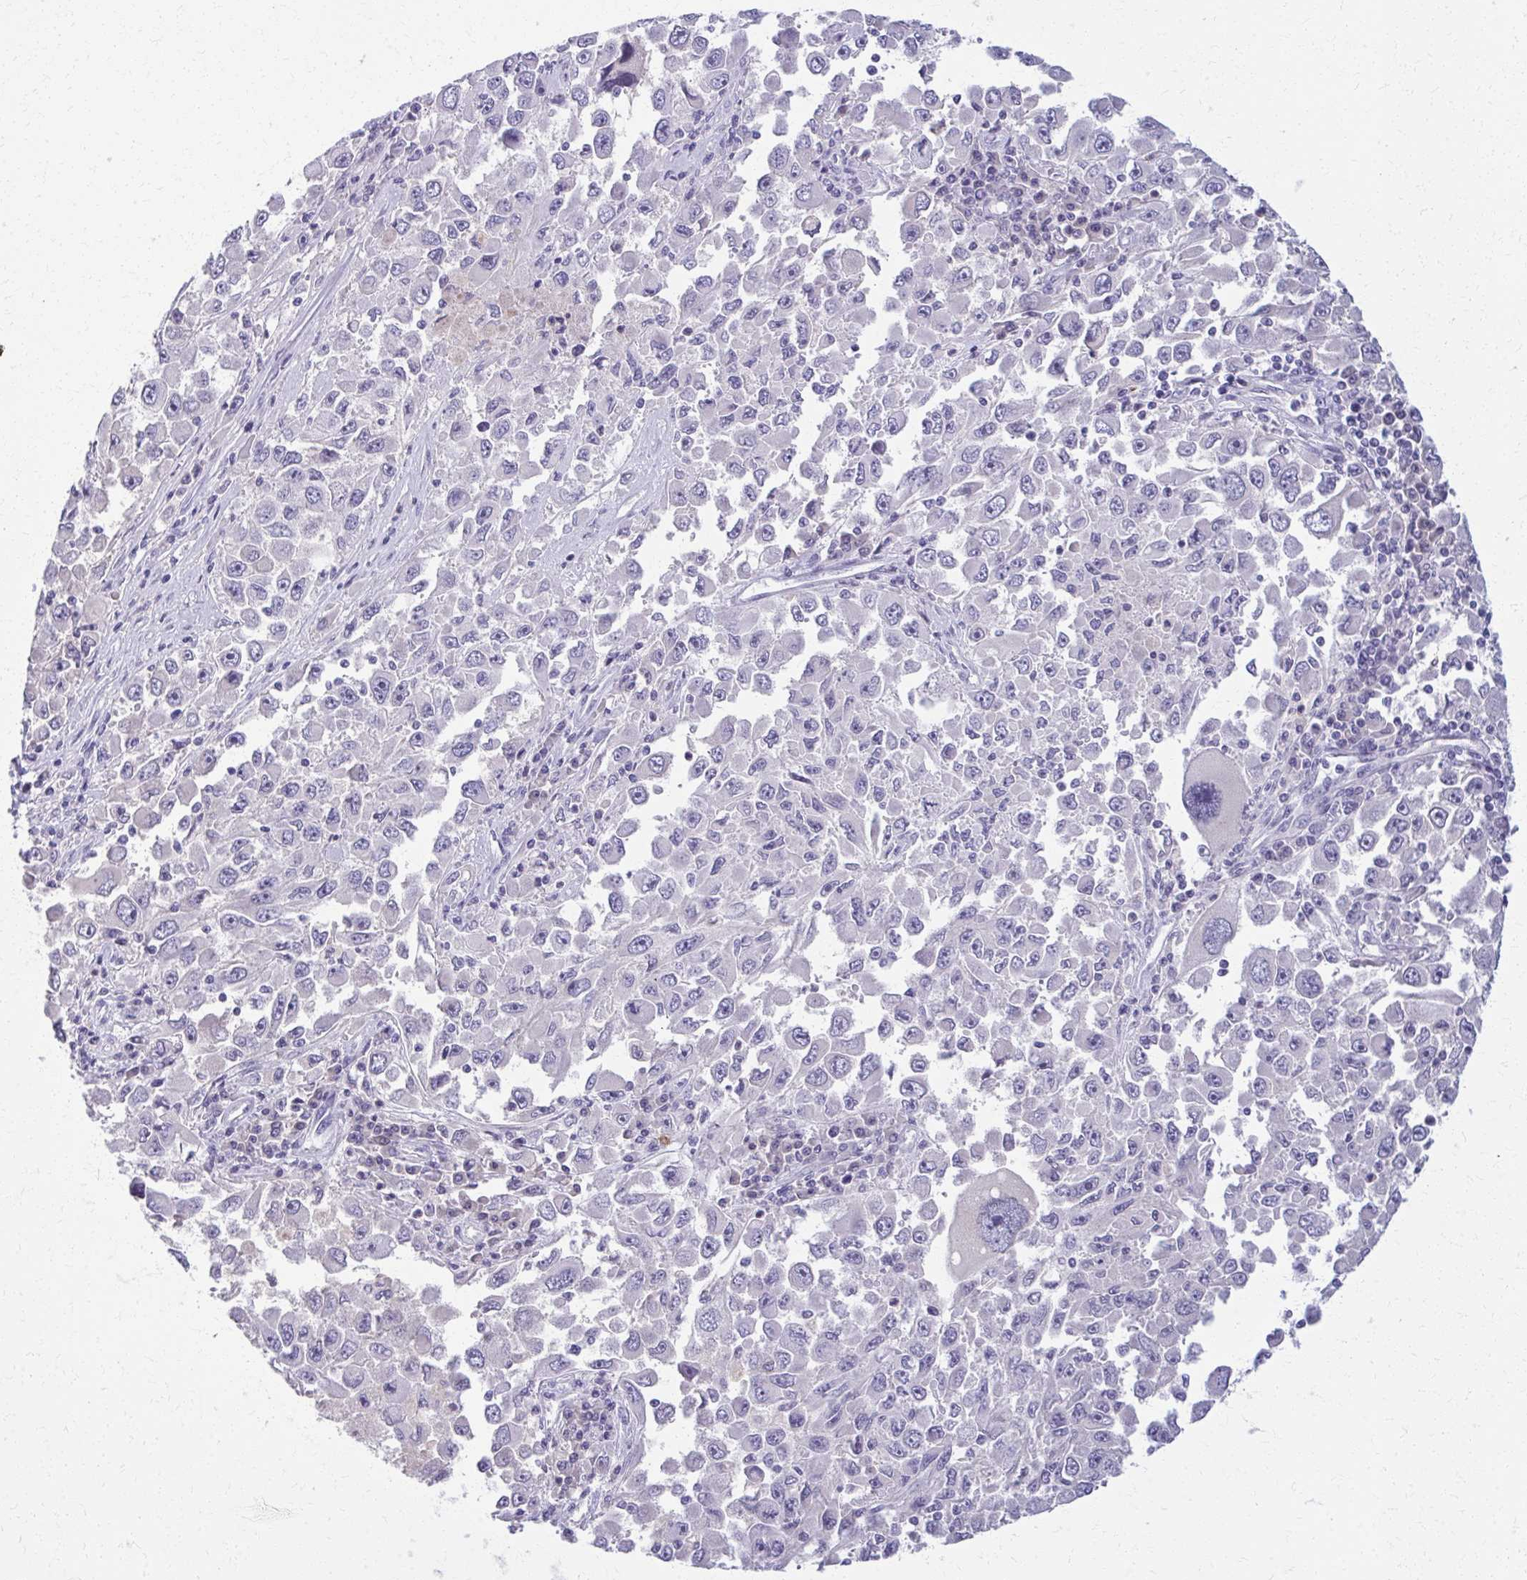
{"staining": {"intensity": "negative", "quantity": "none", "location": "none"}, "tissue": "melanoma", "cell_type": "Tumor cells", "image_type": "cancer", "snomed": [{"axis": "morphology", "description": "Malignant melanoma, Metastatic site"}, {"axis": "topography", "description": "Lymph node"}], "caption": "High magnification brightfield microscopy of melanoma stained with DAB (brown) and counterstained with hematoxylin (blue): tumor cells show no significant staining.", "gene": "OR4M1", "patient": {"sex": "female", "age": 67}}